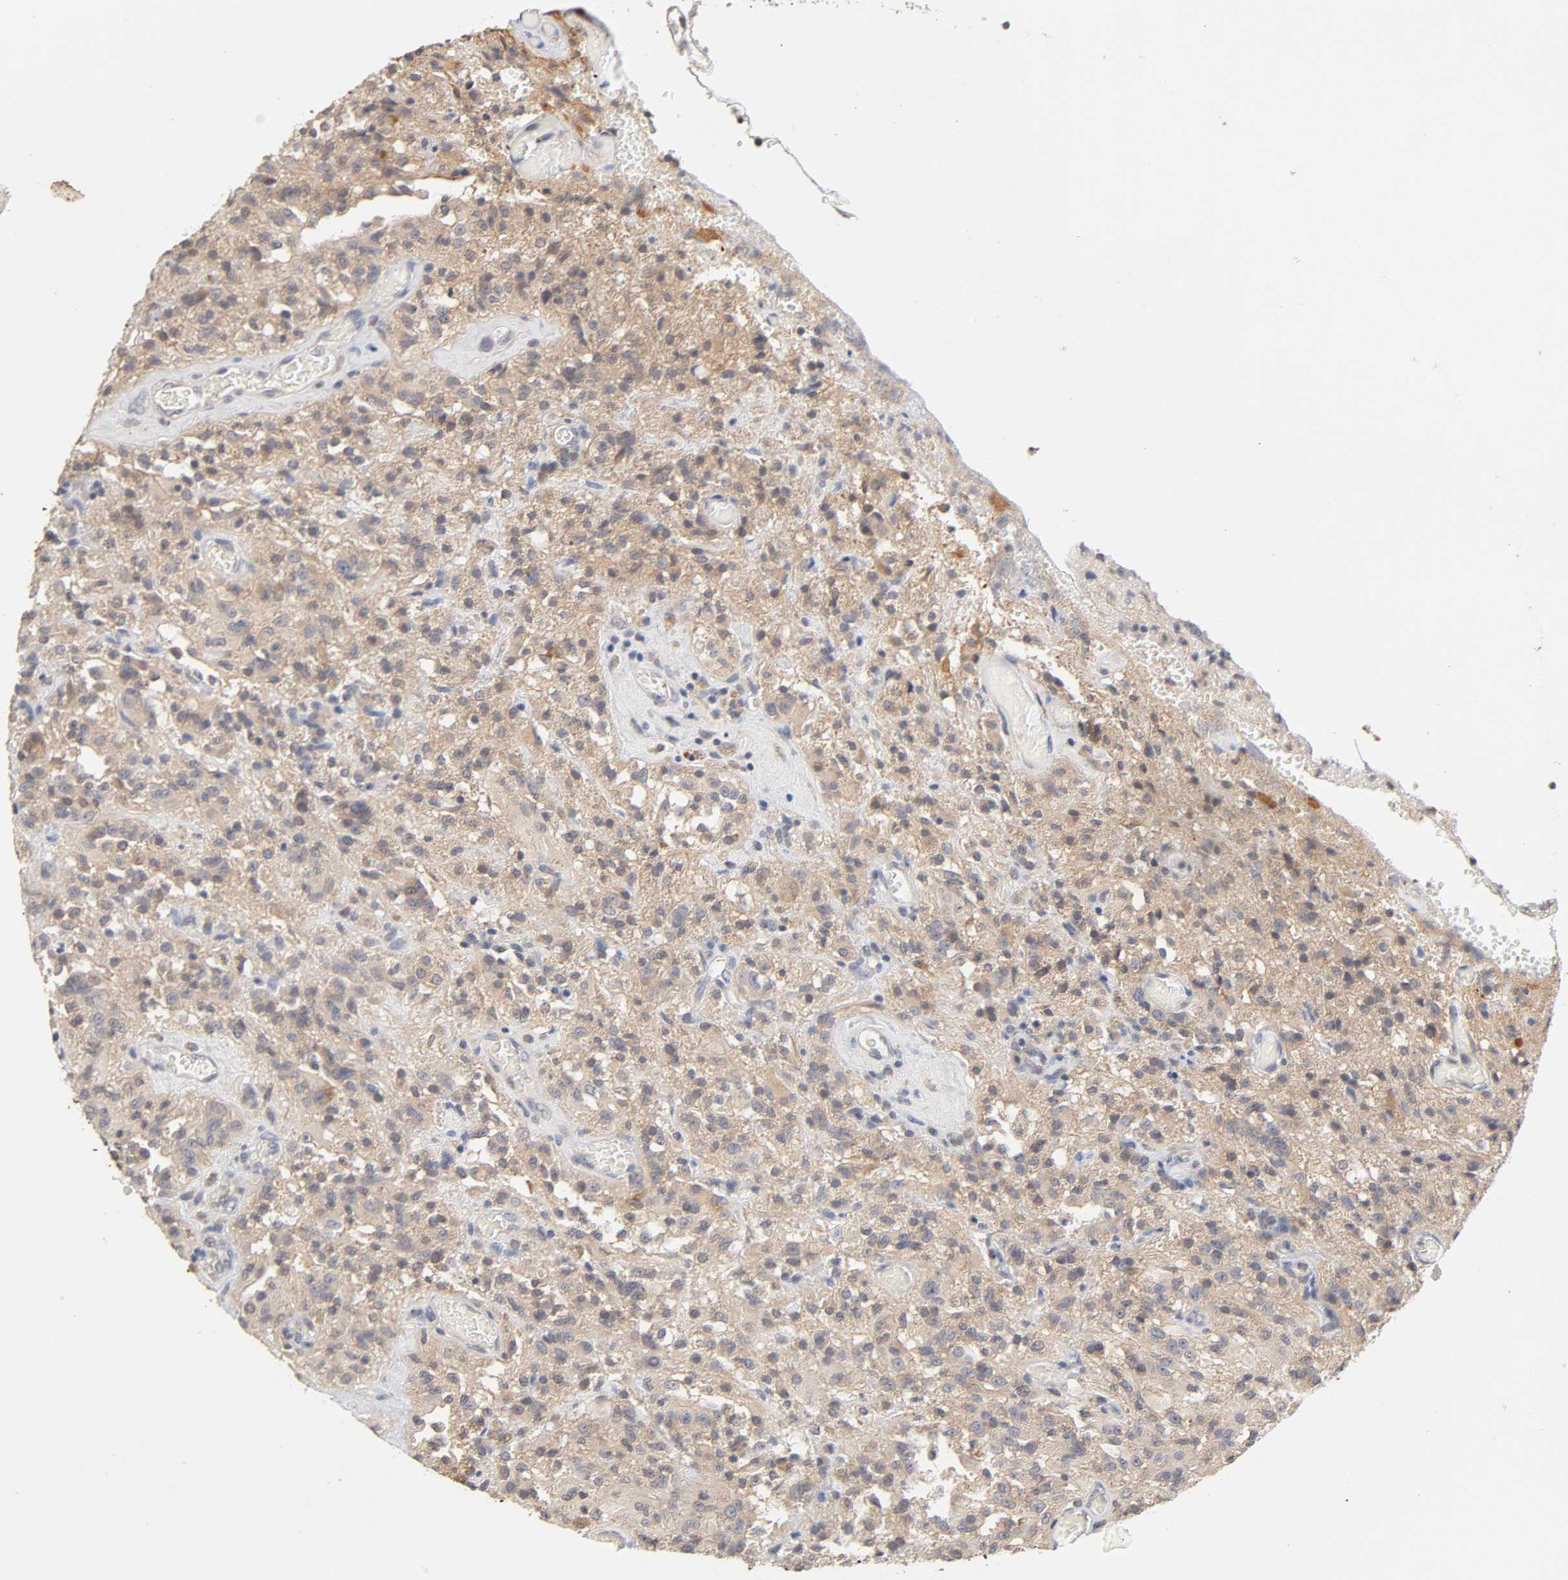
{"staining": {"intensity": "weak", "quantity": "25%-75%", "location": "cytoplasmic/membranous"}, "tissue": "glioma", "cell_type": "Tumor cells", "image_type": "cancer", "snomed": [{"axis": "morphology", "description": "Normal tissue, NOS"}, {"axis": "morphology", "description": "Glioma, malignant, High grade"}, {"axis": "topography", "description": "Cerebral cortex"}], "caption": "Immunohistochemical staining of human high-grade glioma (malignant) demonstrates low levels of weak cytoplasmic/membranous protein expression in approximately 25%-75% of tumor cells.", "gene": "CXADR", "patient": {"sex": "male", "age": 56}}